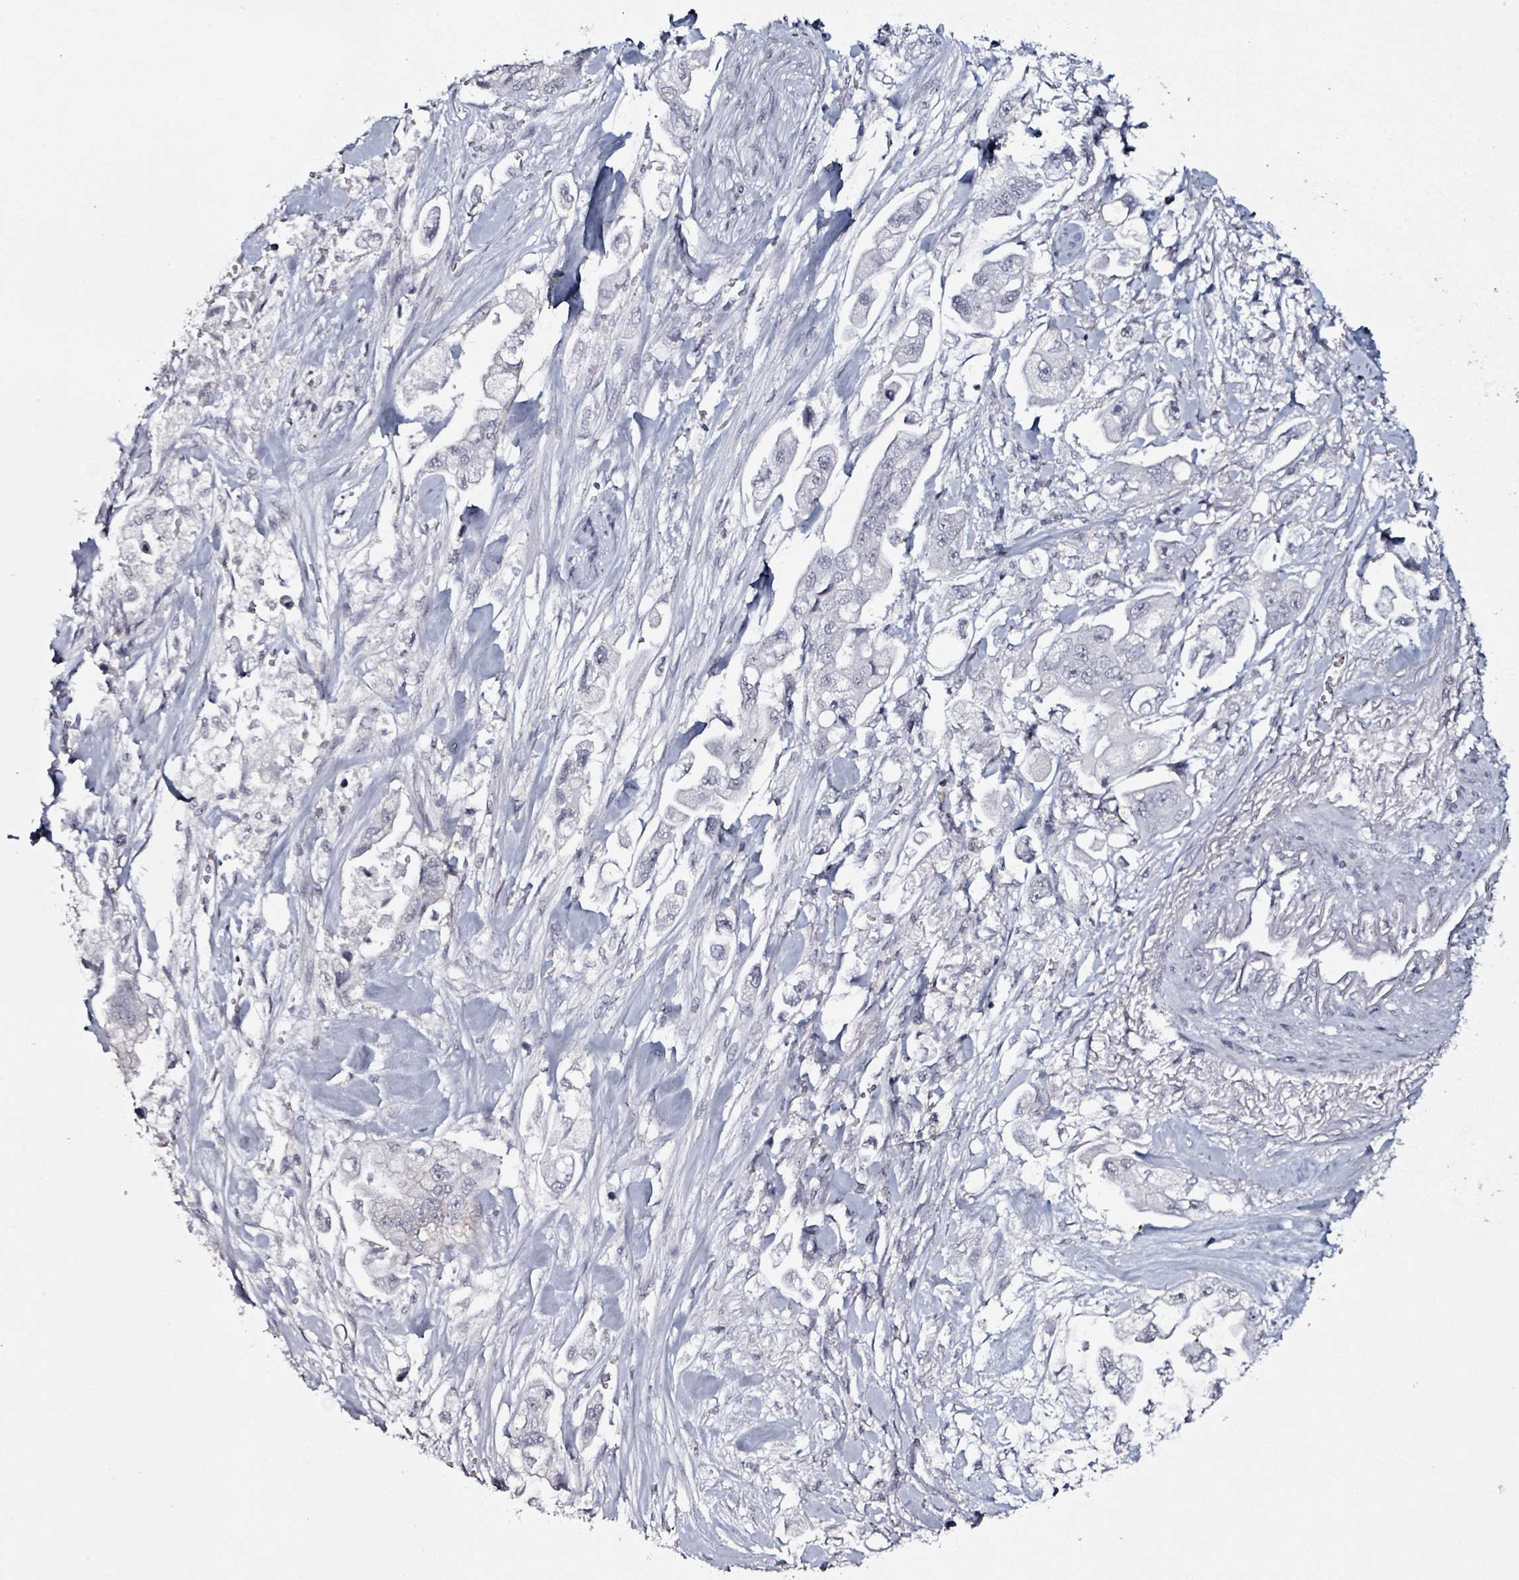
{"staining": {"intensity": "negative", "quantity": "none", "location": "none"}, "tissue": "stomach cancer", "cell_type": "Tumor cells", "image_type": "cancer", "snomed": [{"axis": "morphology", "description": "Adenocarcinoma, NOS"}, {"axis": "topography", "description": "Stomach"}], "caption": "There is no significant positivity in tumor cells of adenocarcinoma (stomach).", "gene": "CA9", "patient": {"sex": "male", "age": 62}}